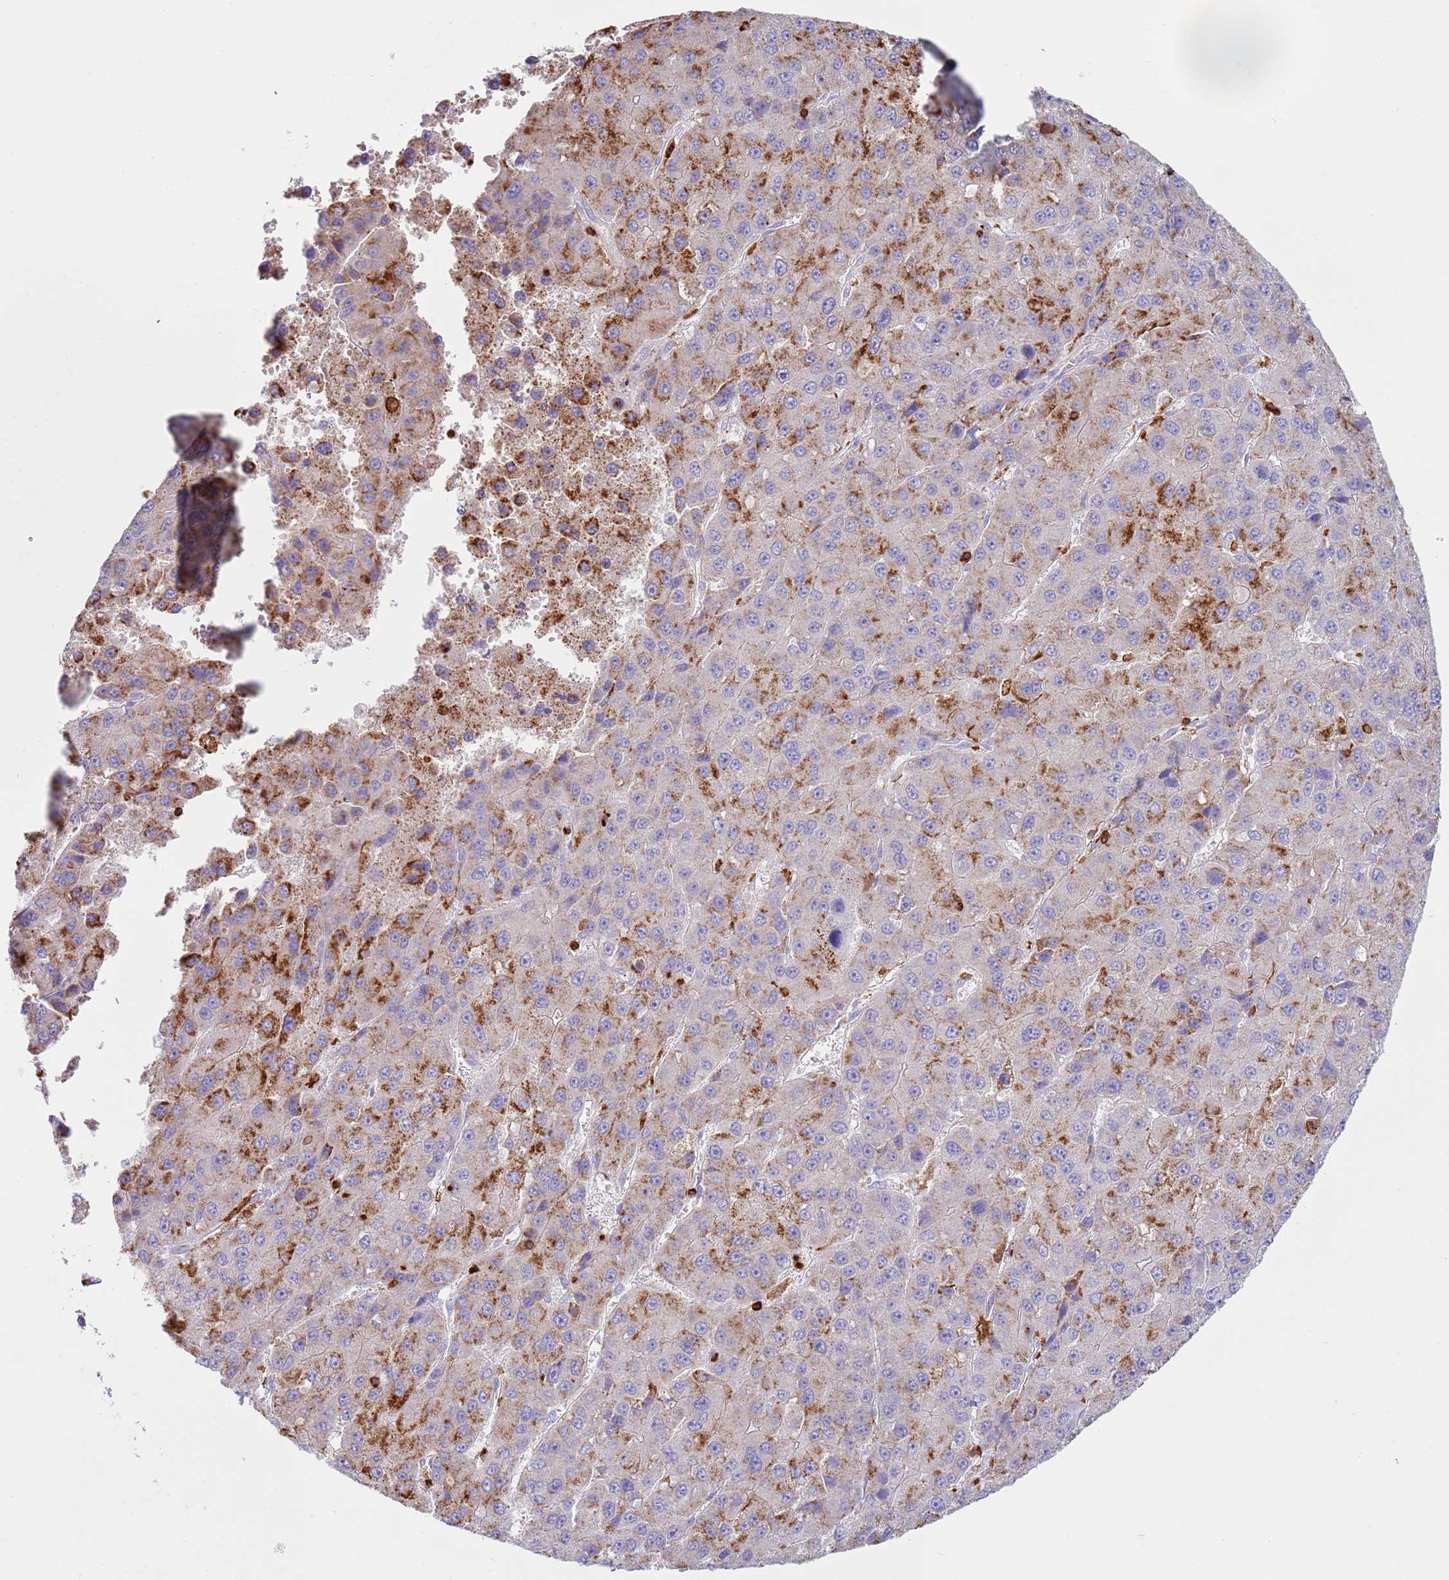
{"staining": {"intensity": "strong", "quantity": "25%-75%", "location": "cytoplasmic/membranous"}, "tissue": "liver cancer", "cell_type": "Tumor cells", "image_type": "cancer", "snomed": [{"axis": "morphology", "description": "Carcinoma, Hepatocellular, NOS"}, {"axis": "topography", "description": "Liver"}], "caption": "Hepatocellular carcinoma (liver) stained for a protein (brown) displays strong cytoplasmic/membranous positive positivity in approximately 25%-75% of tumor cells.", "gene": "TTPAL", "patient": {"sex": "female", "age": 73}}